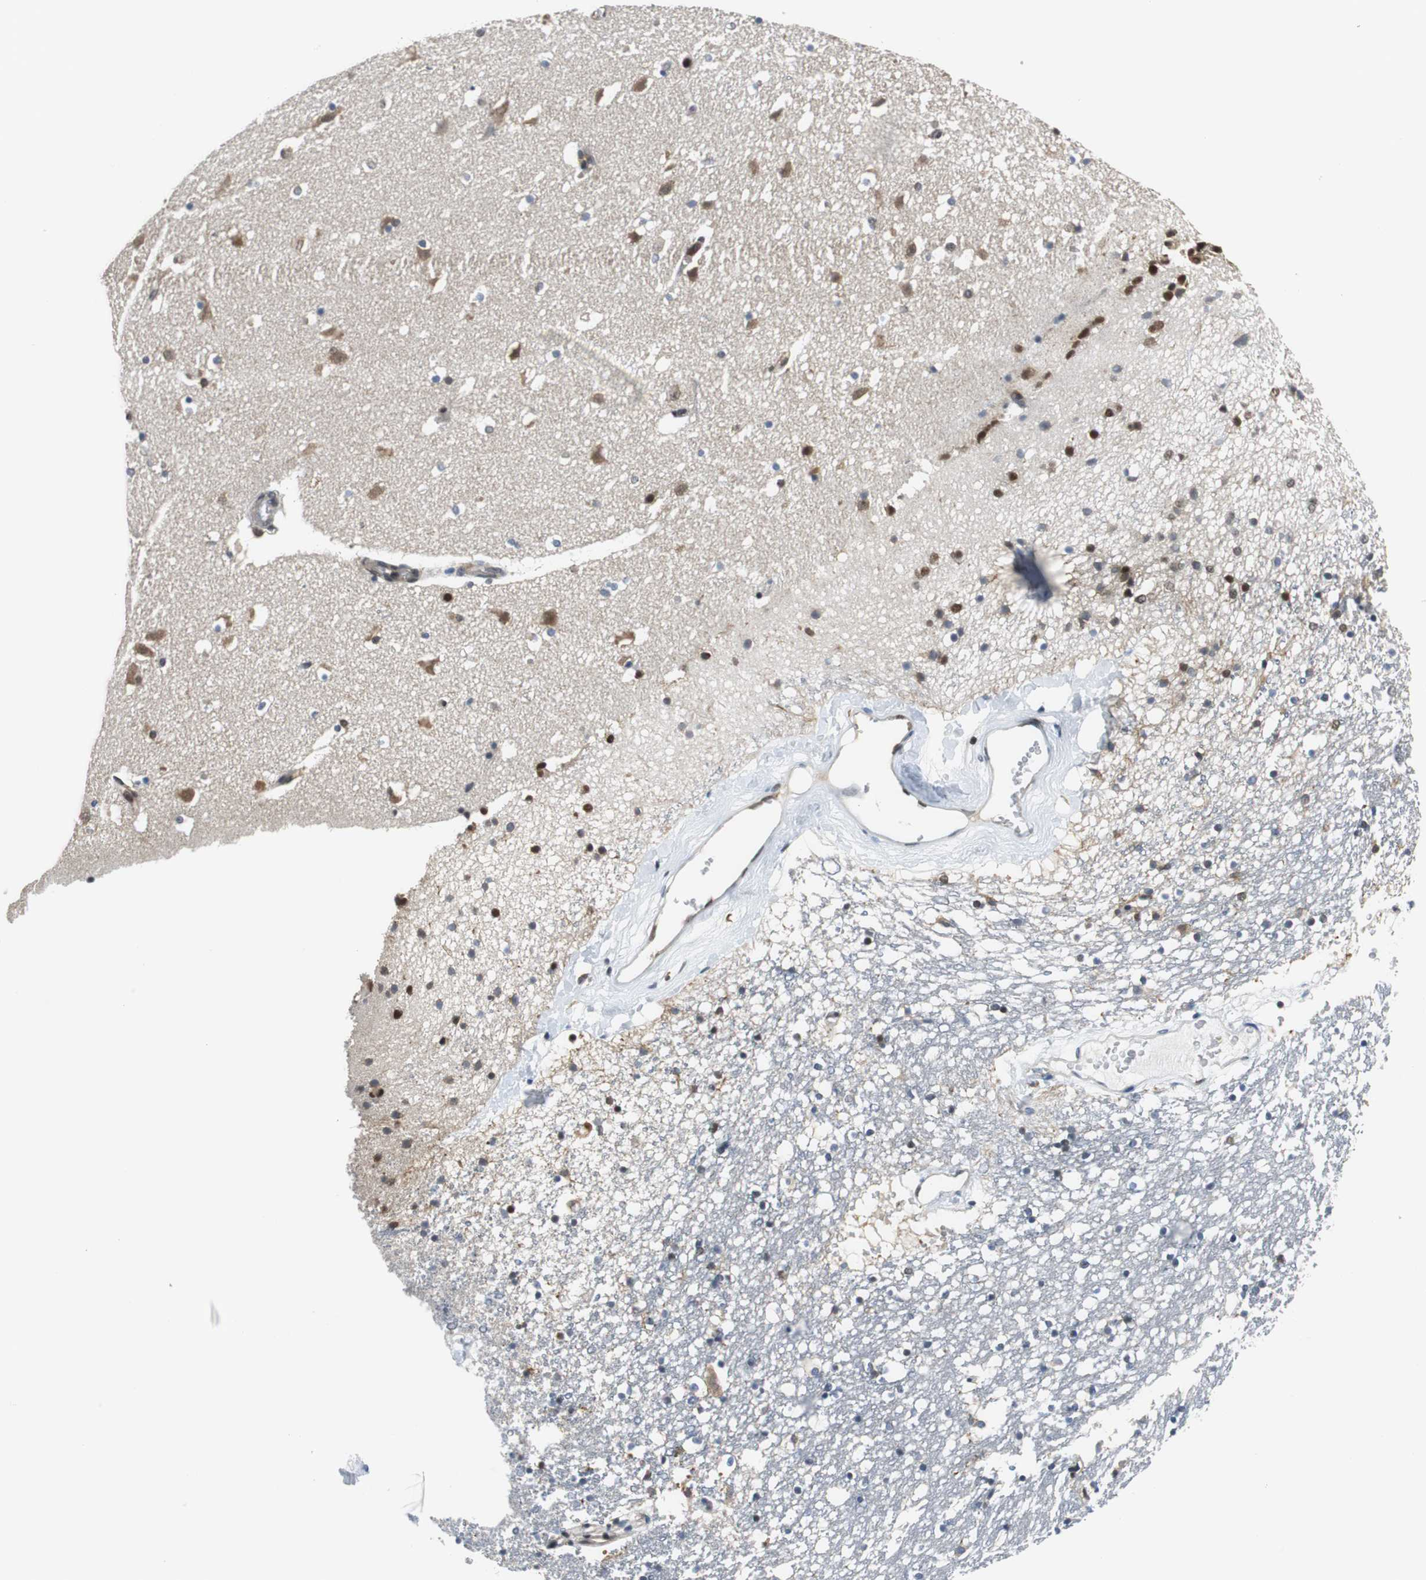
{"staining": {"intensity": "strong", "quantity": "<25%", "location": "nuclear"}, "tissue": "caudate", "cell_type": "Glial cells", "image_type": "normal", "snomed": [{"axis": "morphology", "description": "Normal tissue, NOS"}, {"axis": "topography", "description": "Lateral ventricle wall"}], "caption": "DAB immunohistochemical staining of normal caudate displays strong nuclear protein positivity in approximately <25% of glial cells.", "gene": "ARPC3", "patient": {"sex": "male", "age": 45}}